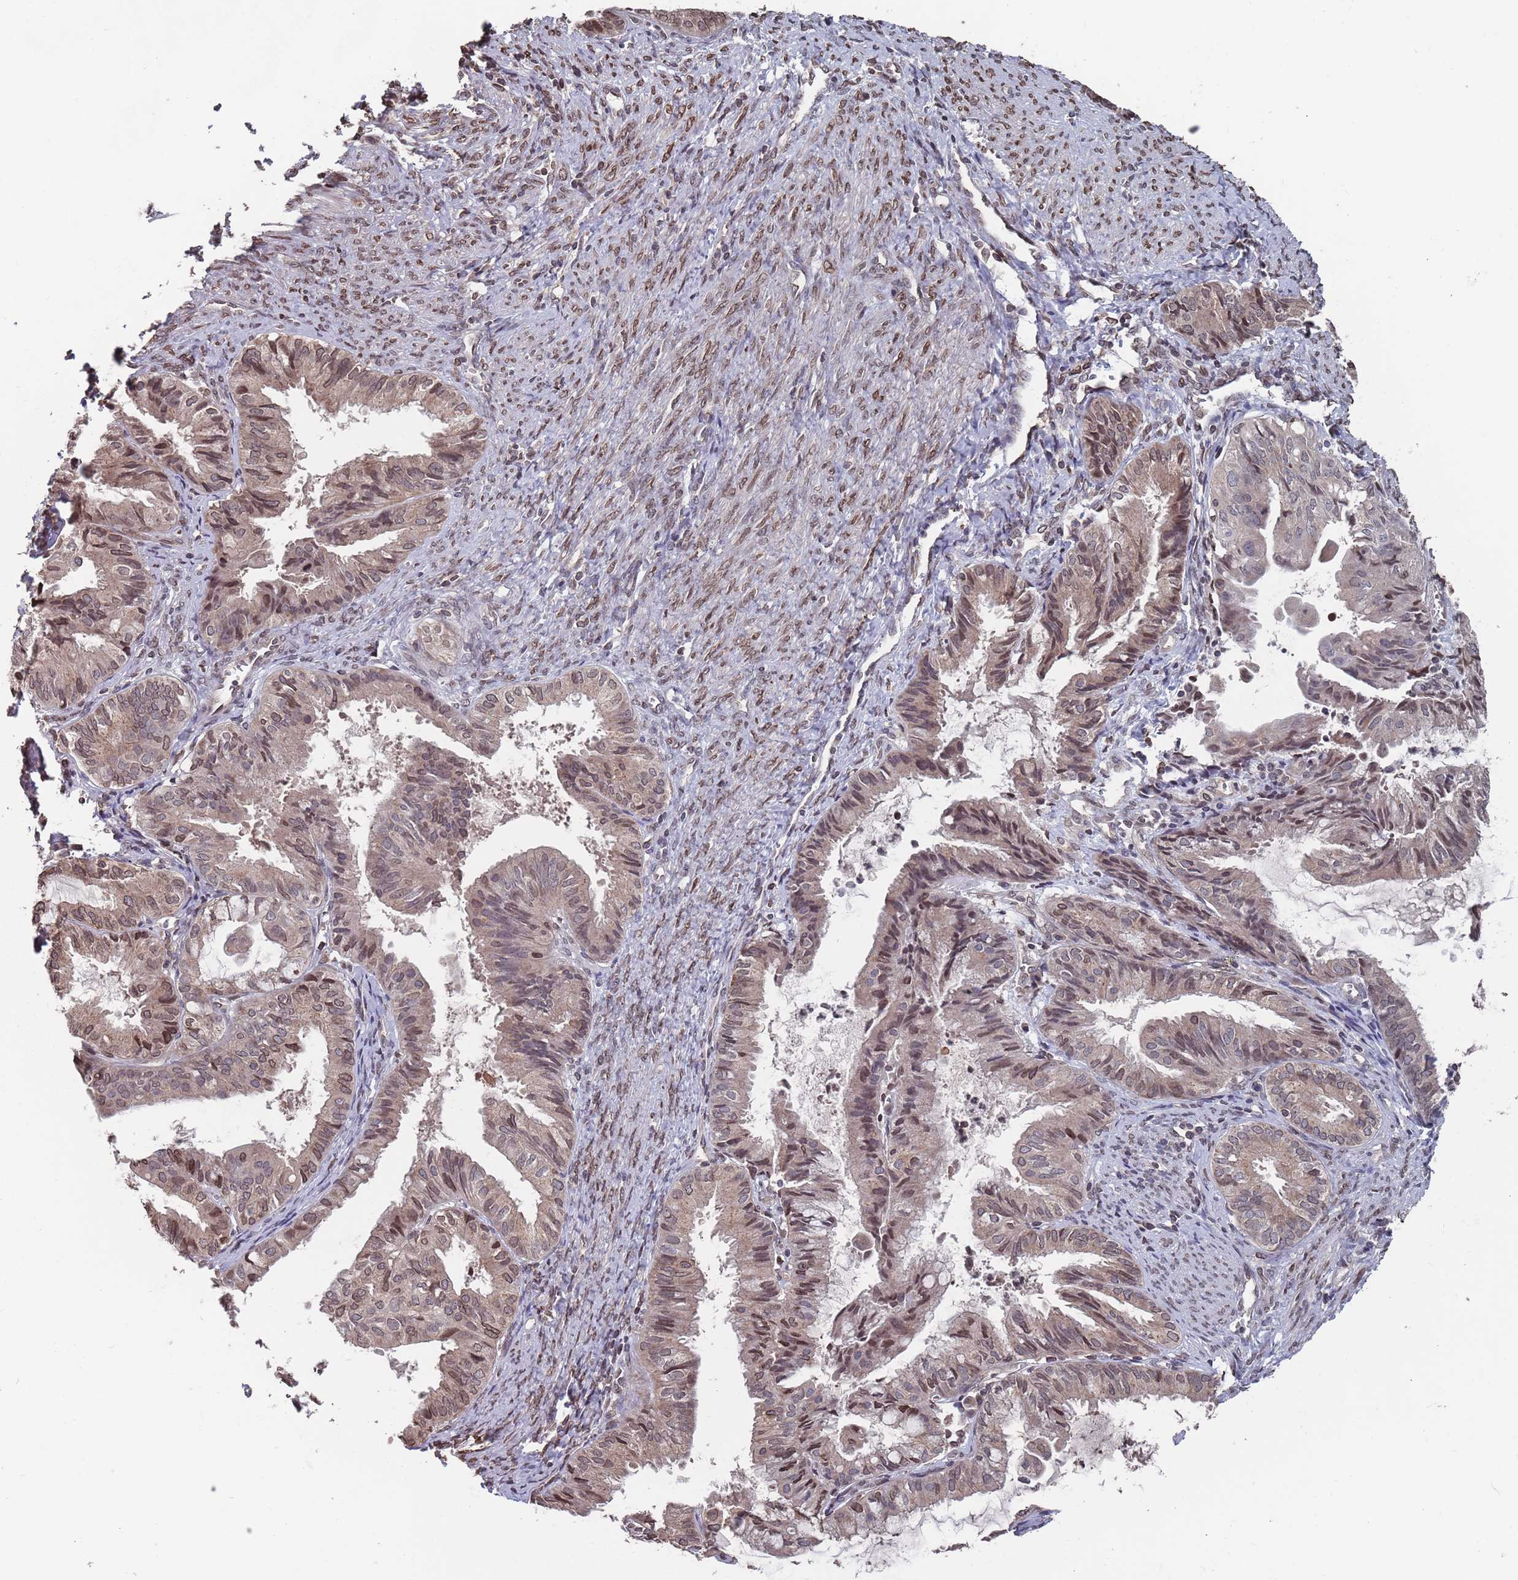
{"staining": {"intensity": "moderate", "quantity": "25%-75%", "location": "cytoplasmic/membranous,nuclear"}, "tissue": "endometrial cancer", "cell_type": "Tumor cells", "image_type": "cancer", "snomed": [{"axis": "morphology", "description": "Adenocarcinoma, NOS"}, {"axis": "topography", "description": "Endometrium"}], "caption": "Adenocarcinoma (endometrial) stained for a protein (brown) exhibits moderate cytoplasmic/membranous and nuclear positive expression in about 25%-75% of tumor cells.", "gene": "SDHAF3", "patient": {"sex": "female", "age": 86}}